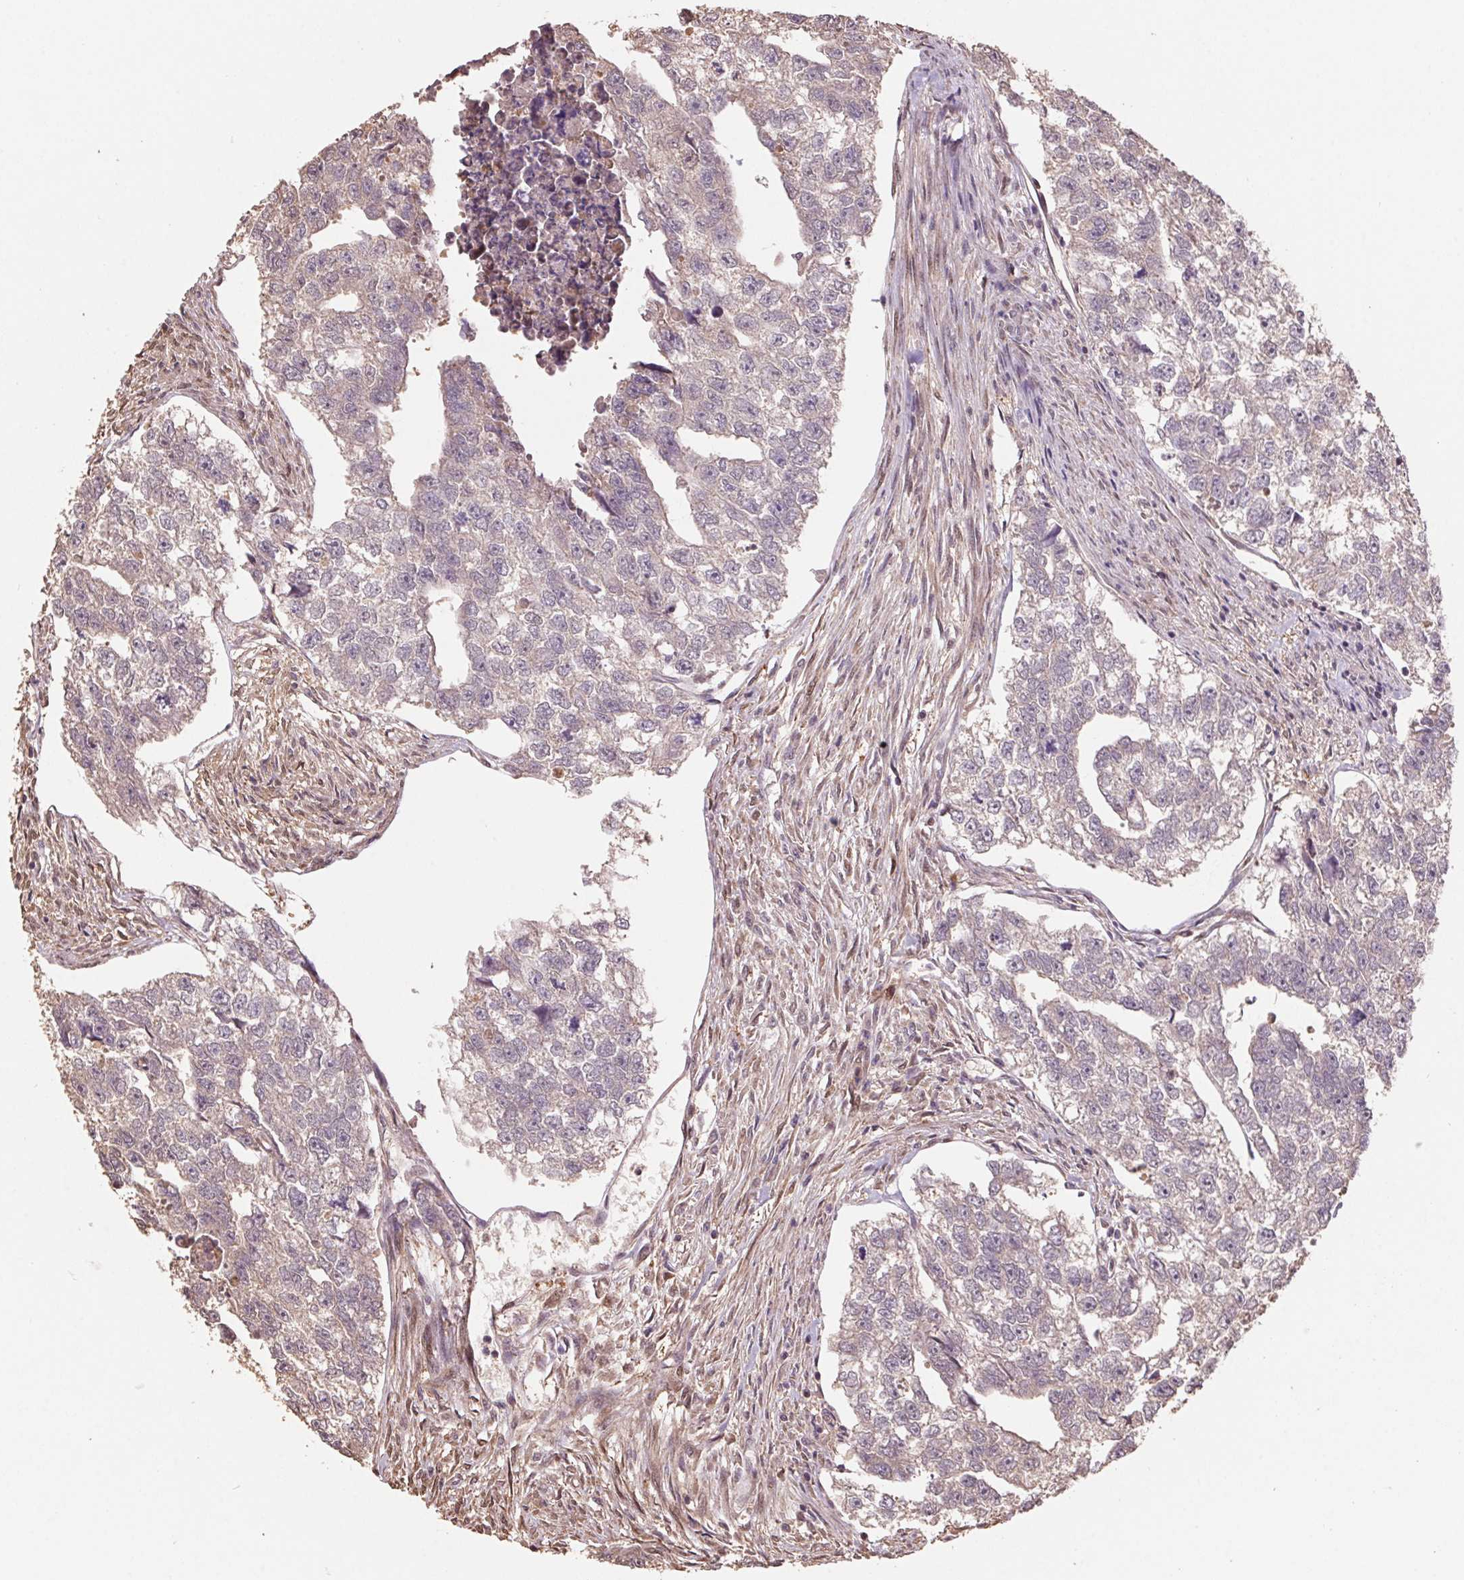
{"staining": {"intensity": "weak", "quantity": "<25%", "location": "cytoplasmic/membranous"}, "tissue": "testis cancer", "cell_type": "Tumor cells", "image_type": "cancer", "snomed": [{"axis": "morphology", "description": "Carcinoma, Embryonal, NOS"}, {"axis": "morphology", "description": "Teratoma, malignant, NOS"}, {"axis": "topography", "description": "Testis"}], "caption": "Immunohistochemical staining of testis cancer displays no significant positivity in tumor cells.", "gene": "CUTA", "patient": {"sex": "male", "age": 44}}